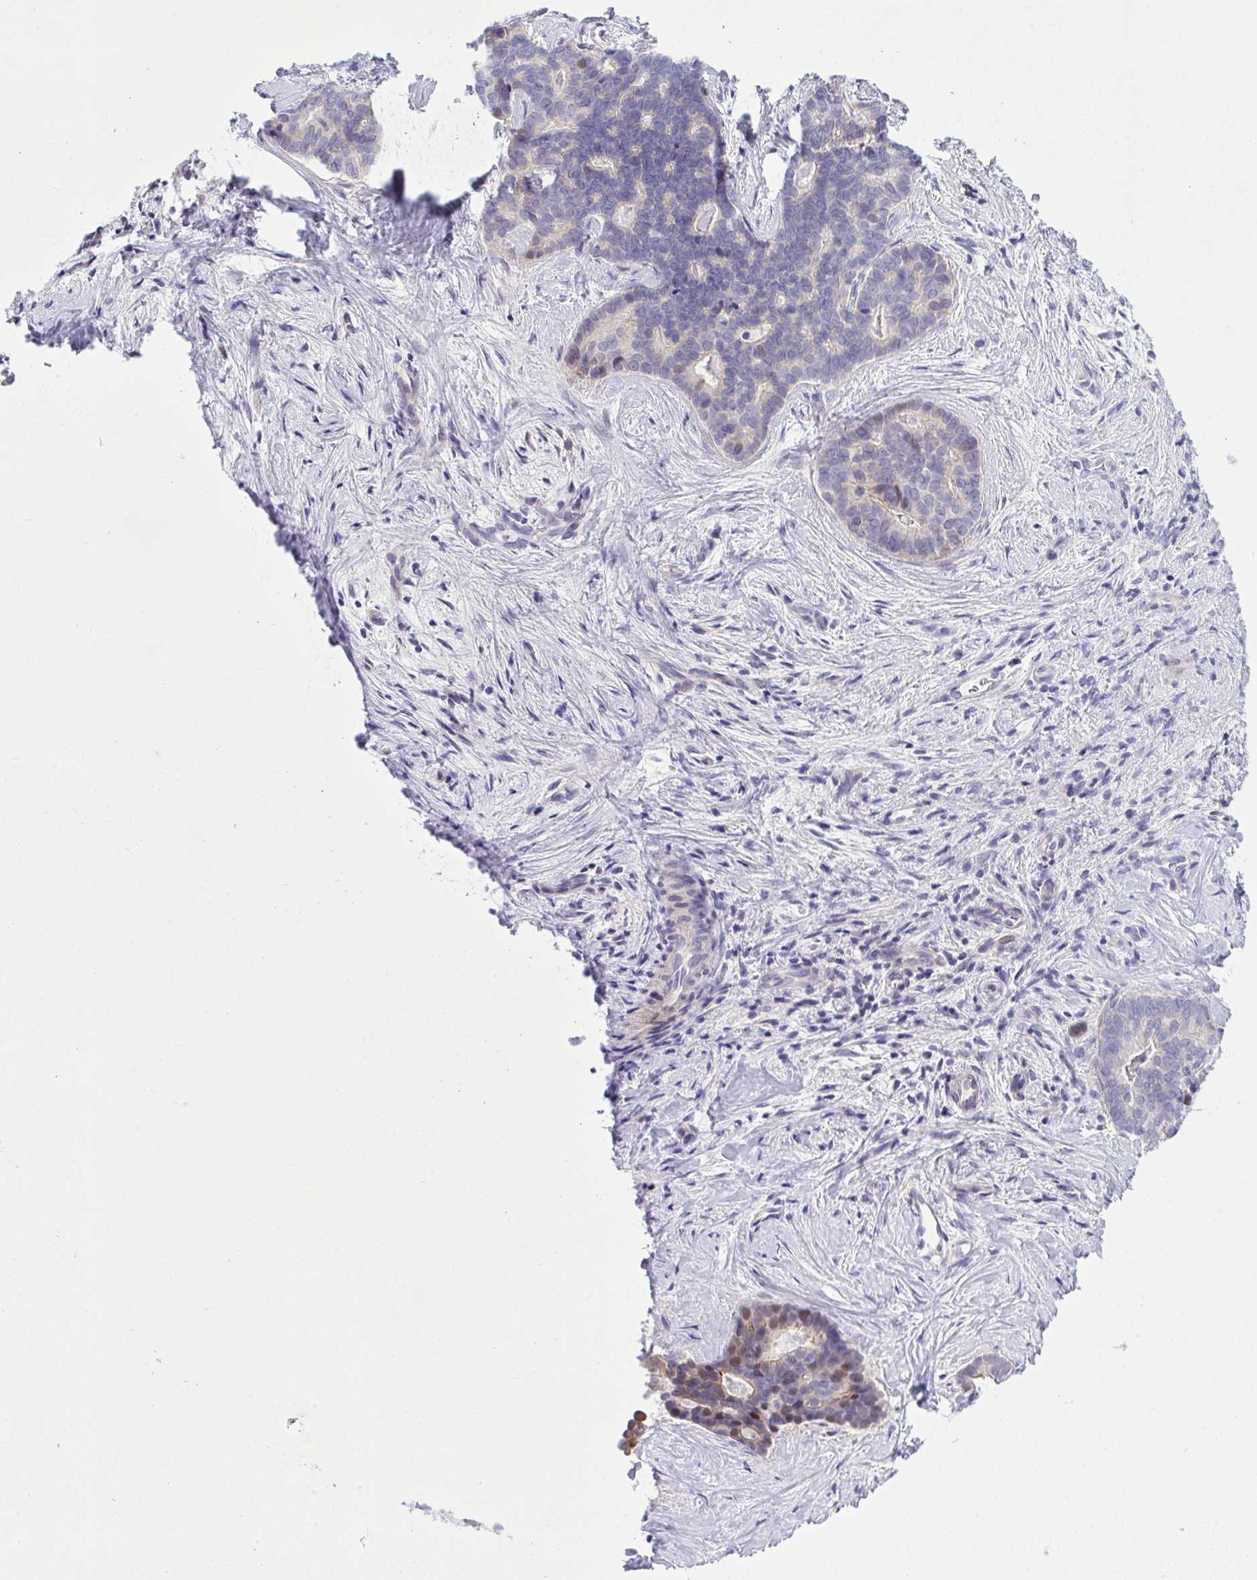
{"staining": {"intensity": "negative", "quantity": "none", "location": "none"}, "tissue": "liver cancer", "cell_type": "Tumor cells", "image_type": "cancer", "snomed": [{"axis": "morphology", "description": "Cholangiocarcinoma"}, {"axis": "topography", "description": "Liver"}], "caption": "High magnification brightfield microscopy of liver cancer (cholangiocarcinoma) stained with DAB (3,3'-diaminobenzidine) (brown) and counterstained with hematoxylin (blue): tumor cells show no significant staining. The staining was performed using DAB to visualize the protein expression in brown, while the nuclei were stained in blue with hematoxylin (Magnification: 20x).", "gene": "WDR97", "patient": {"sex": "female", "age": 64}}